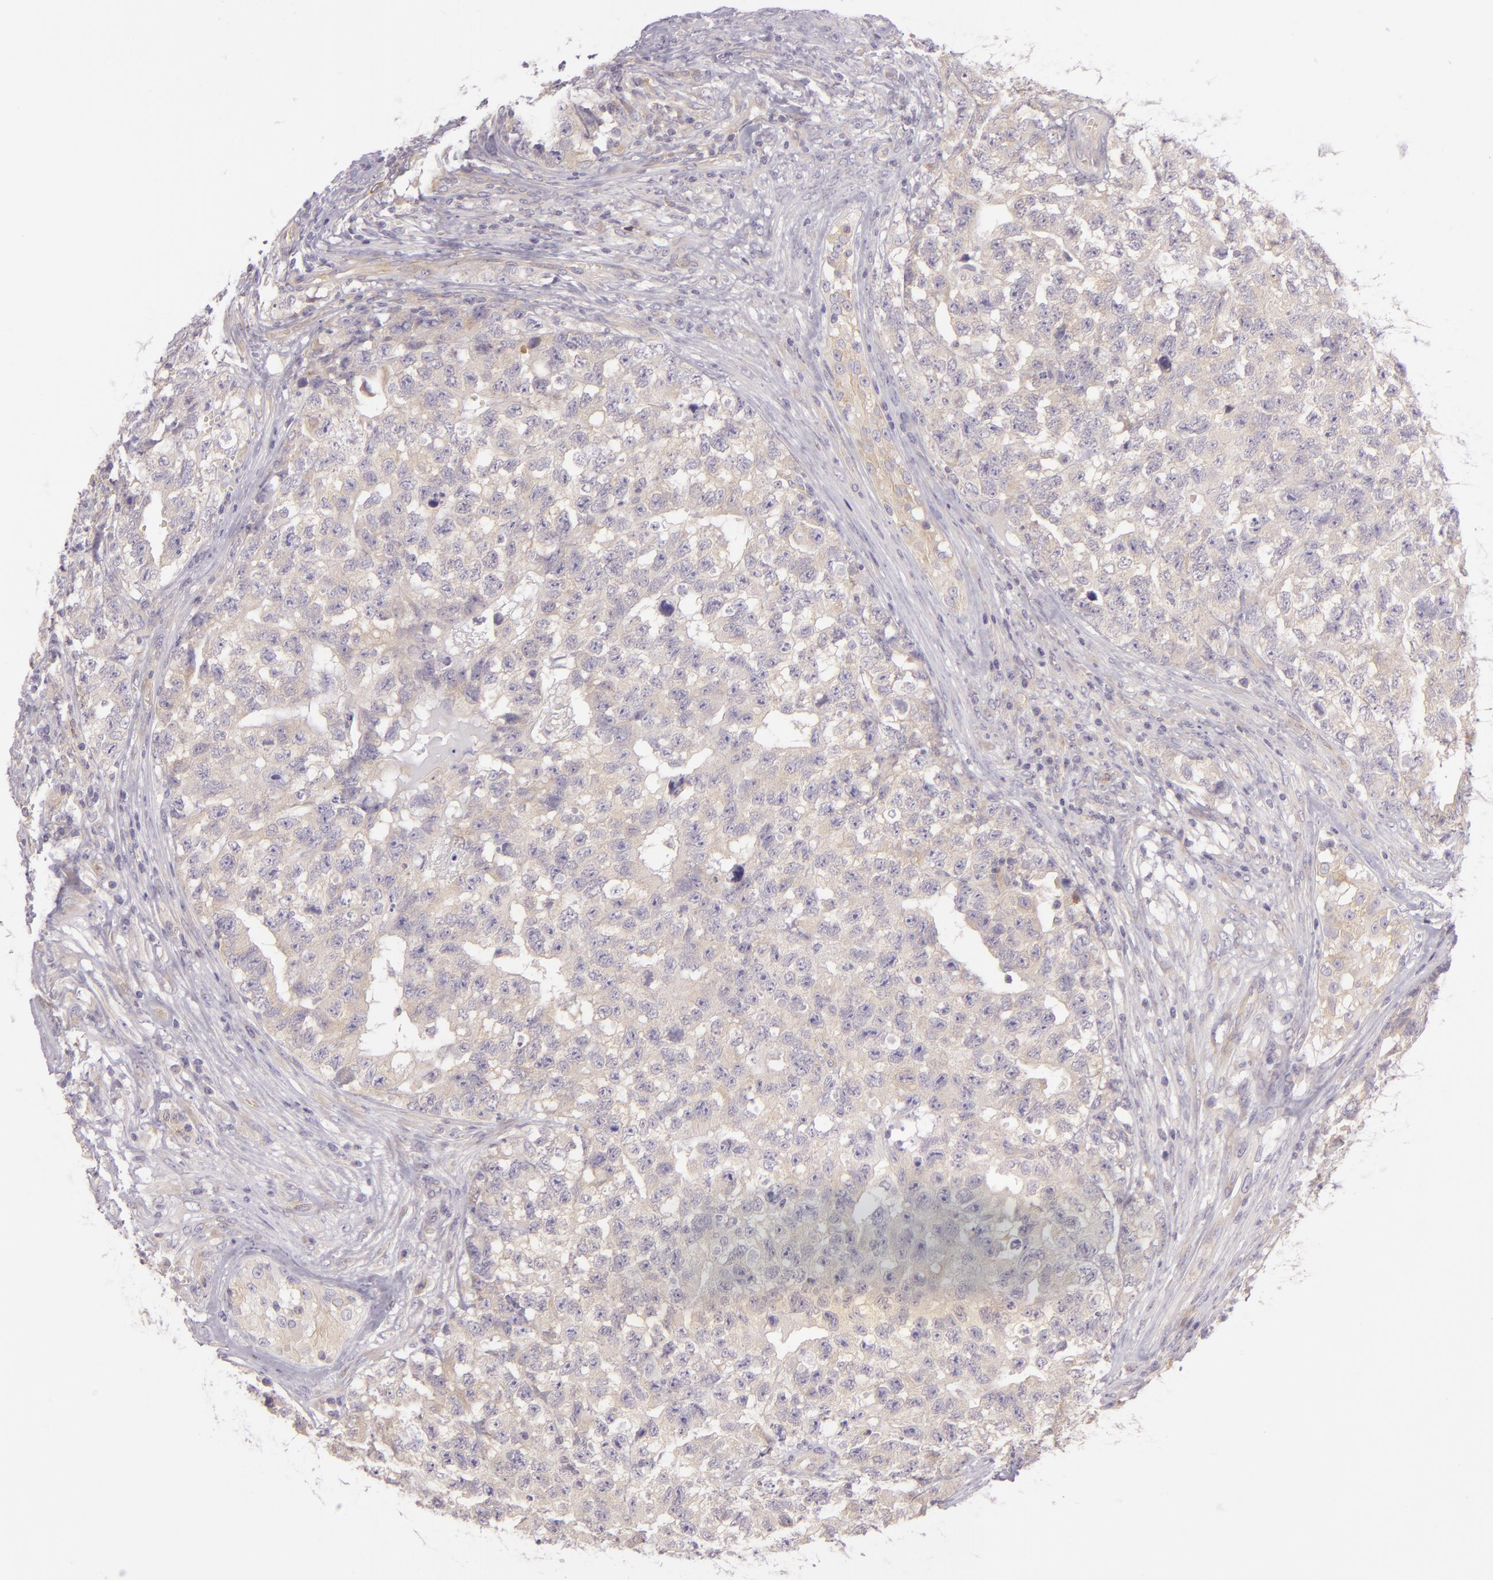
{"staining": {"intensity": "negative", "quantity": "none", "location": "none"}, "tissue": "testis cancer", "cell_type": "Tumor cells", "image_type": "cancer", "snomed": [{"axis": "morphology", "description": "Carcinoma, Embryonal, NOS"}, {"axis": "topography", "description": "Testis"}], "caption": "IHC histopathology image of human testis cancer (embryonal carcinoma) stained for a protein (brown), which displays no staining in tumor cells. The staining was performed using DAB to visualize the protein expression in brown, while the nuclei were stained in blue with hematoxylin (Magnification: 20x).", "gene": "ZC3H7B", "patient": {"sex": "male", "age": 31}}